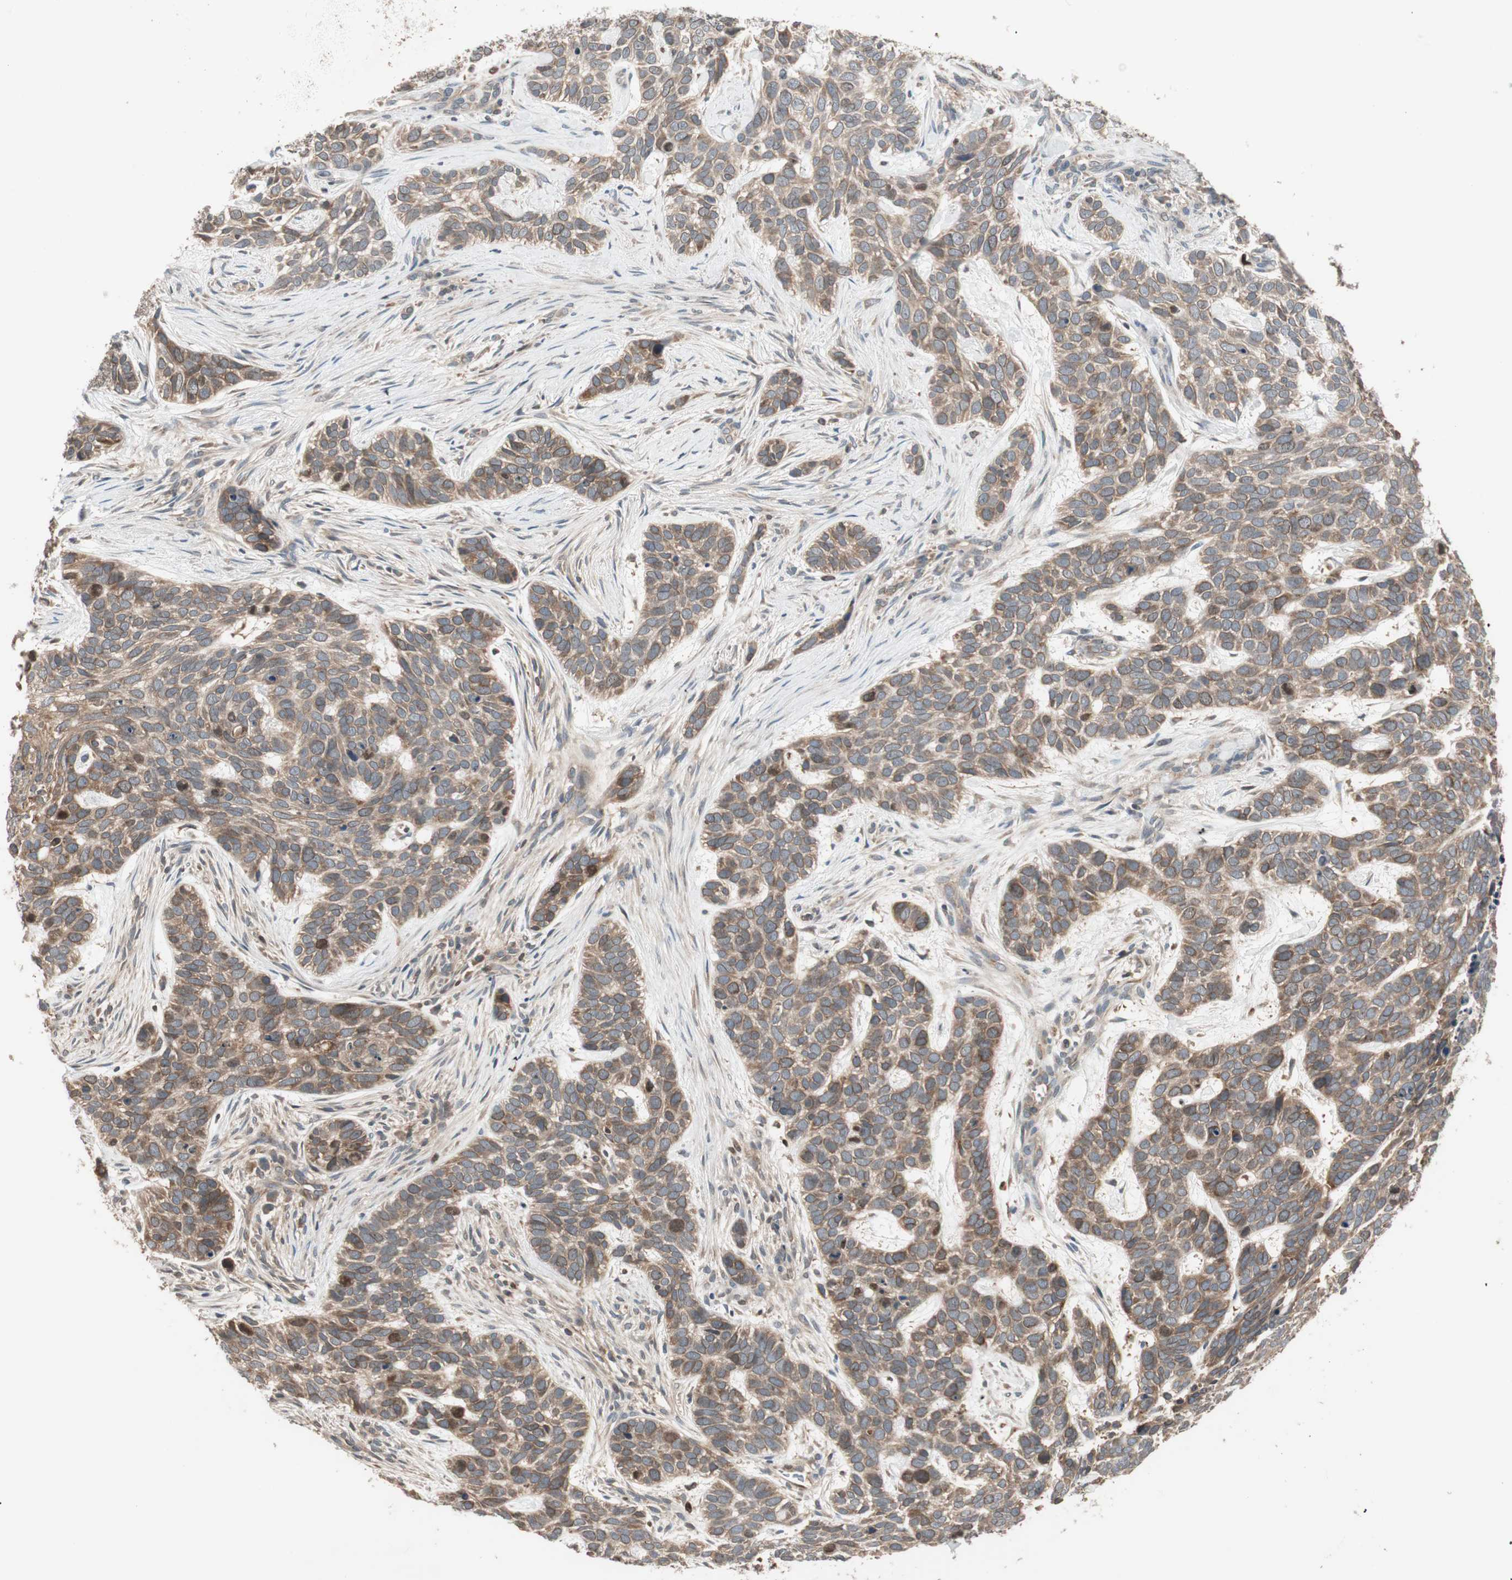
{"staining": {"intensity": "moderate", "quantity": ">75%", "location": "cytoplasmic/membranous"}, "tissue": "skin cancer", "cell_type": "Tumor cells", "image_type": "cancer", "snomed": [{"axis": "morphology", "description": "Basal cell carcinoma"}, {"axis": "topography", "description": "Skin"}], "caption": "Protein expression analysis of human skin basal cell carcinoma reveals moderate cytoplasmic/membranous positivity in about >75% of tumor cells. (DAB IHC, brown staining for protein, blue staining for nuclei).", "gene": "ATP6AP2", "patient": {"sex": "male", "age": 87}}